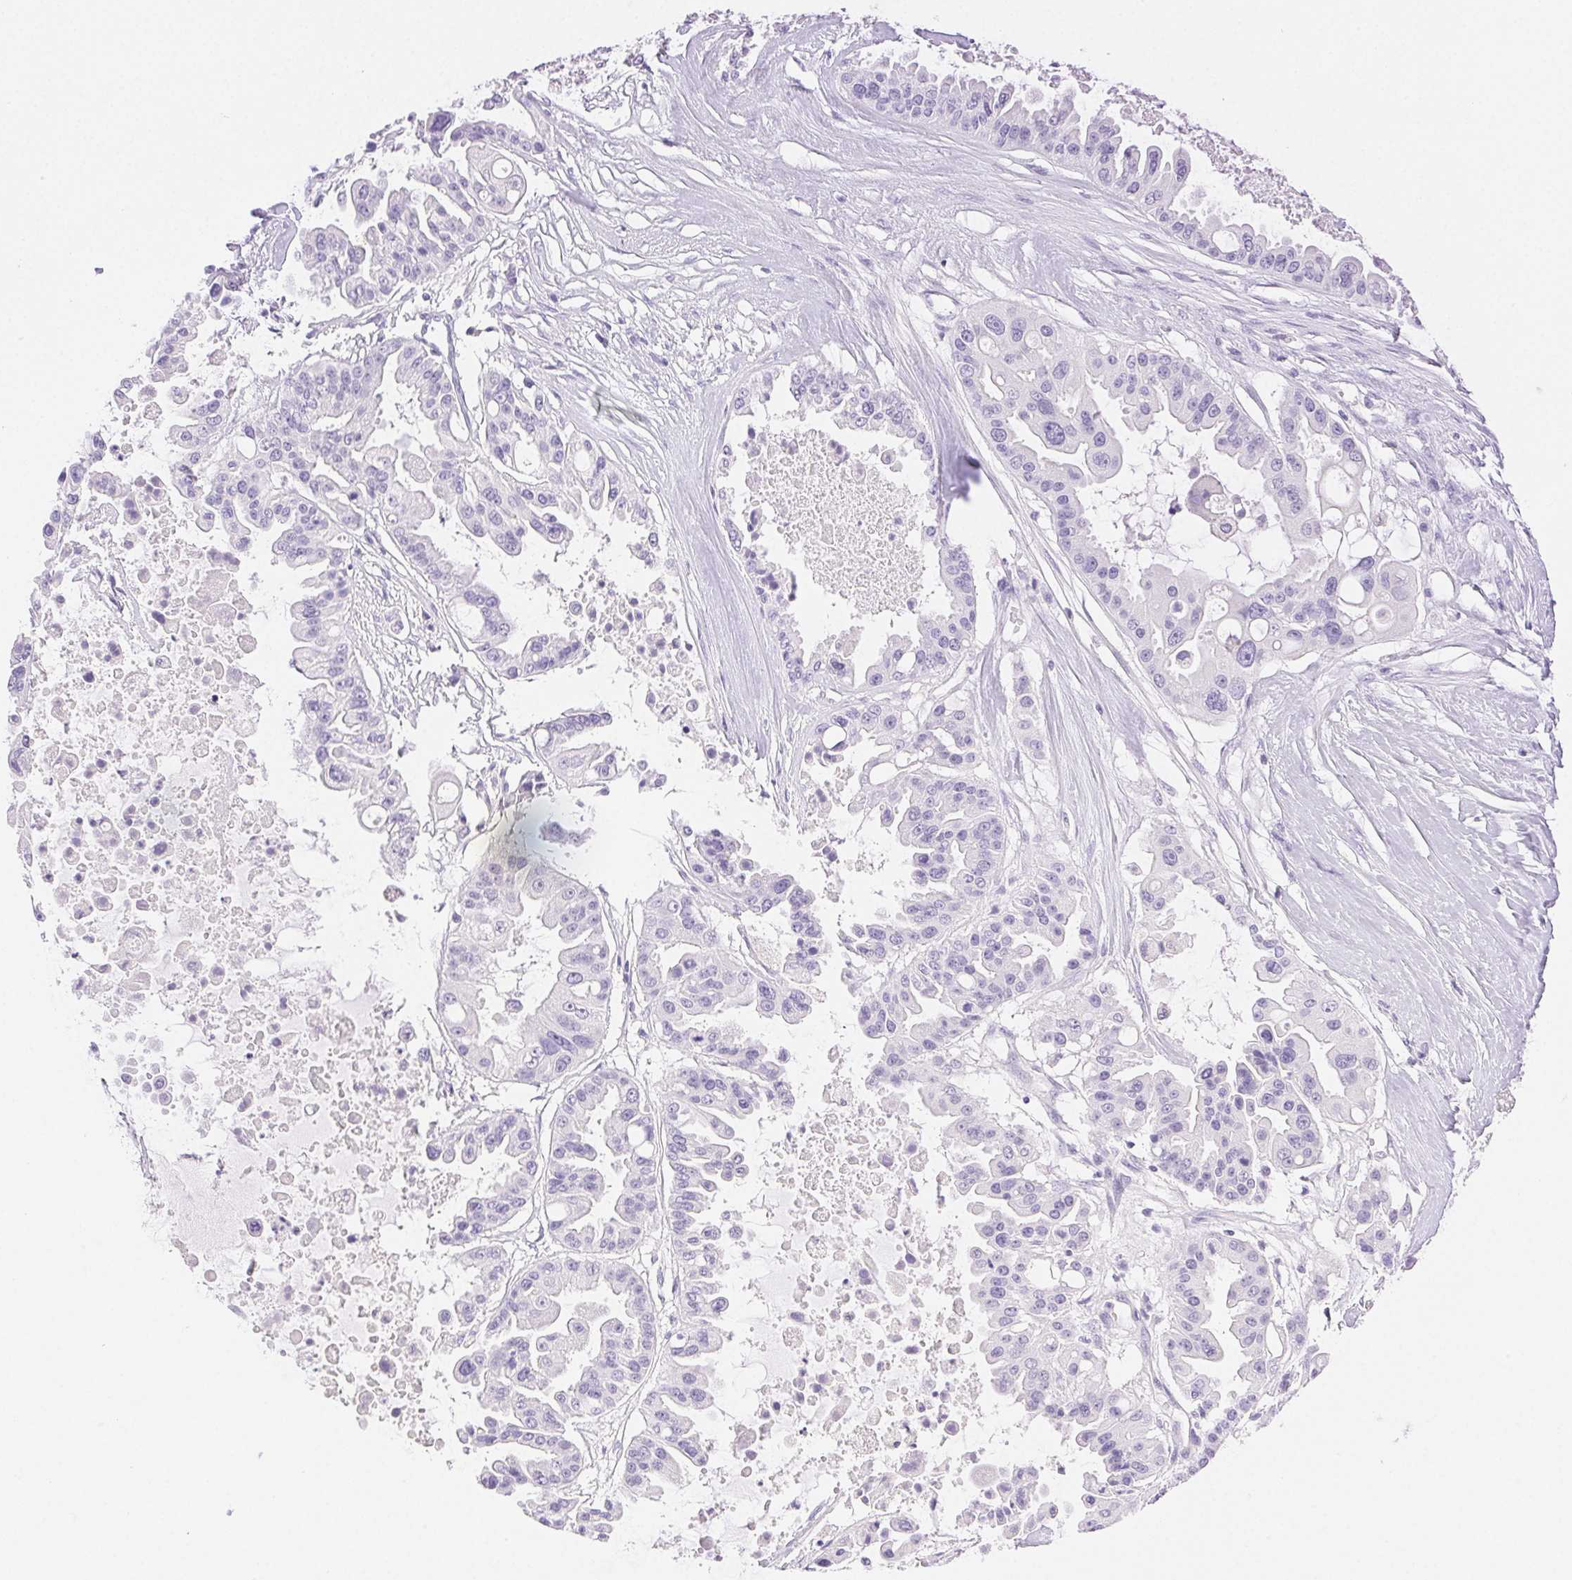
{"staining": {"intensity": "negative", "quantity": "none", "location": "none"}, "tissue": "ovarian cancer", "cell_type": "Tumor cells", "image_type": "cancer", "snomed": [{"axis": "morphology", "description": "Cystadenocarcinoma, serous, NOS"}, {"axis": "topography", "description": "Ovary"}], "caption": "A high-resolution photomicrograph shows immunohistochemistry staining of serous cystadenocarcinoma (ovarian), which reveals no significant positivity in tumor cells.", "gene": "SPACA4", "patient": {"sex": "female", "age": 56}}